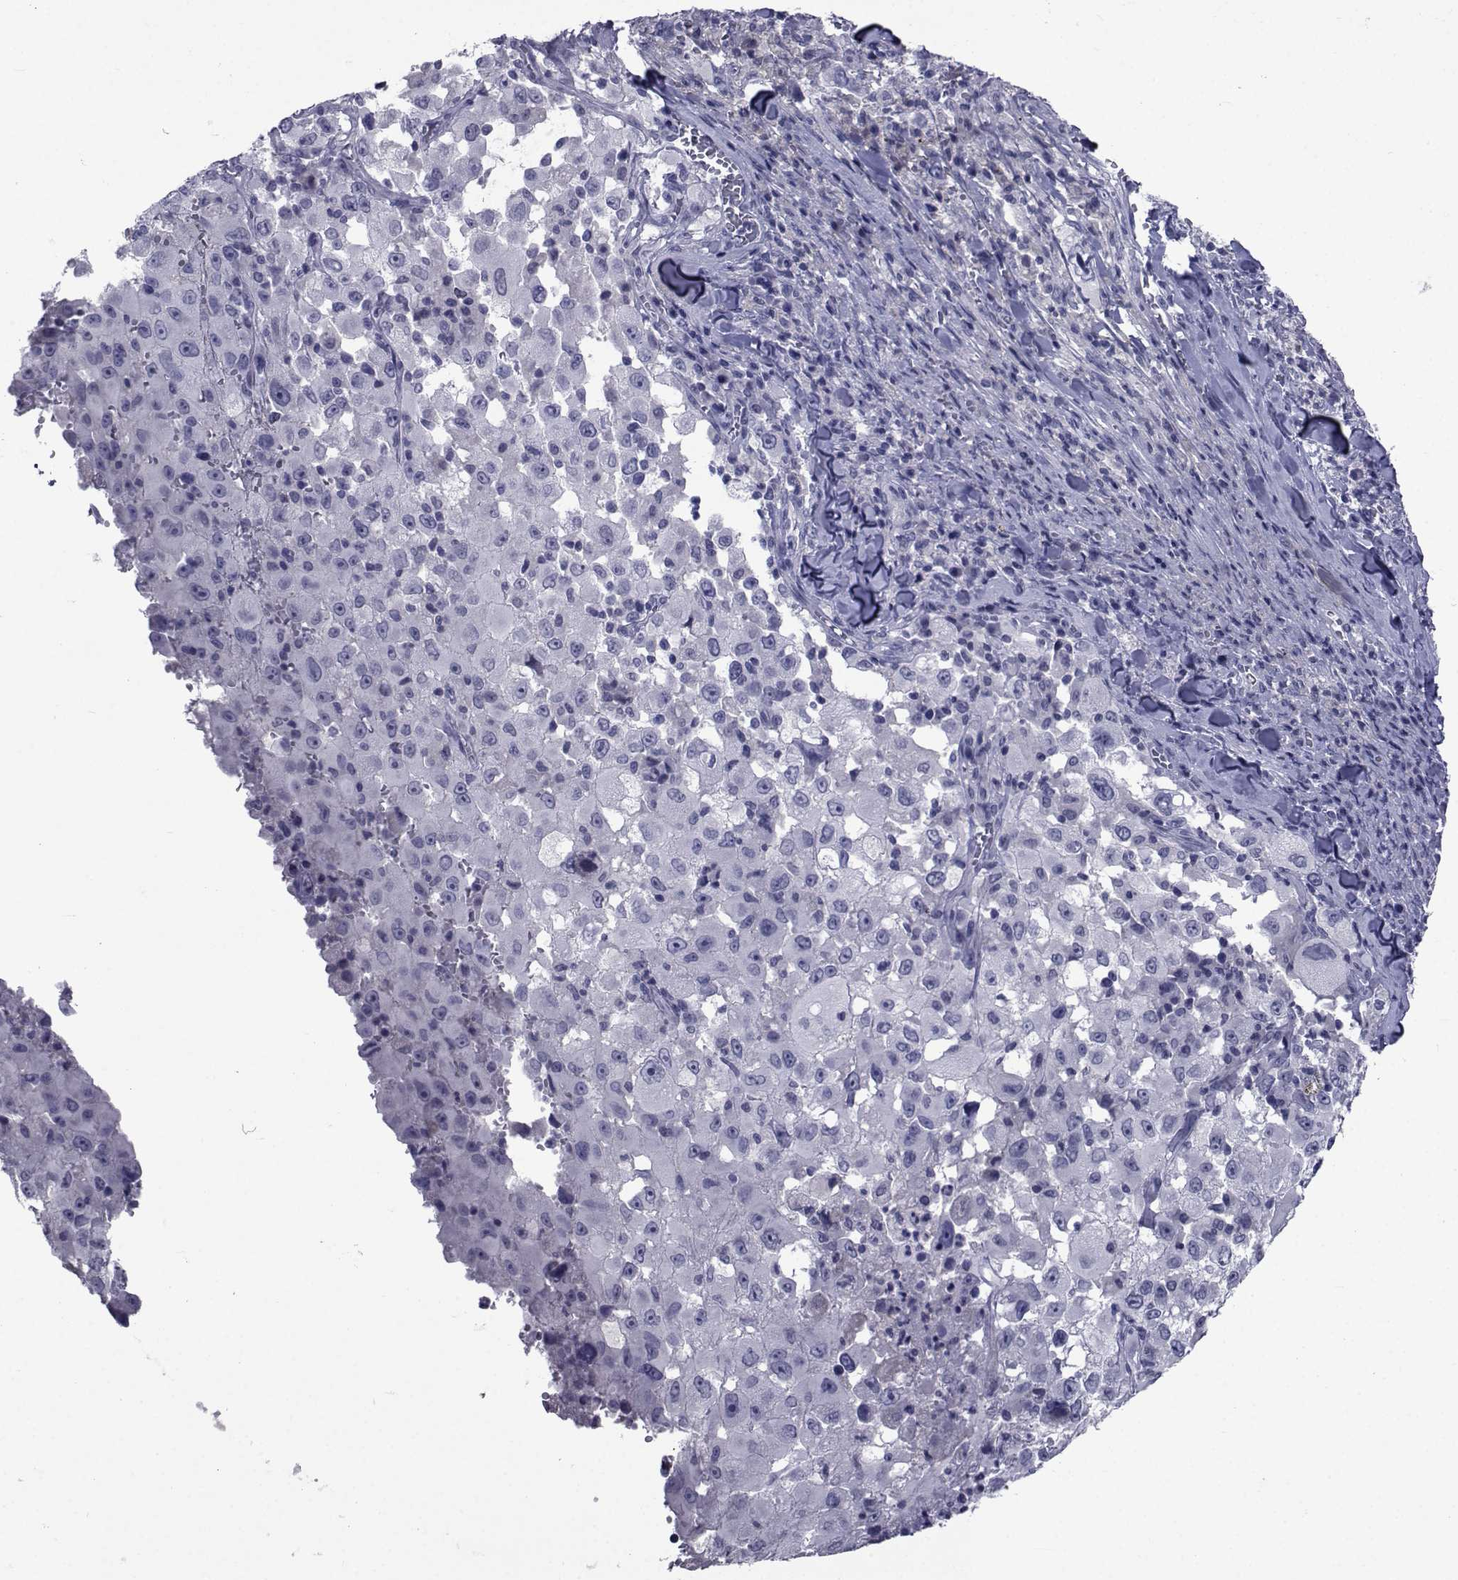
{"staining": {"intensity": "negative", "quantity": "none", "location": "none"}, "tissue": "melanoma", "cell_type": "Tumor cells", "image_type": "cancer", "snomed": [{"axis": "morphology", "description": "Malignant melanoma, Metastatic site"}, {"axis": "topography", "description": "Soft tissue"}], "caption": "Human malignant melanoma (metastatic site) stained for a protein using immunohistochemistry (IHC) reveals no positivity in tumor cells.", "gene": "SEMA5B", "patient": {"sex": "male", "age": 50}}